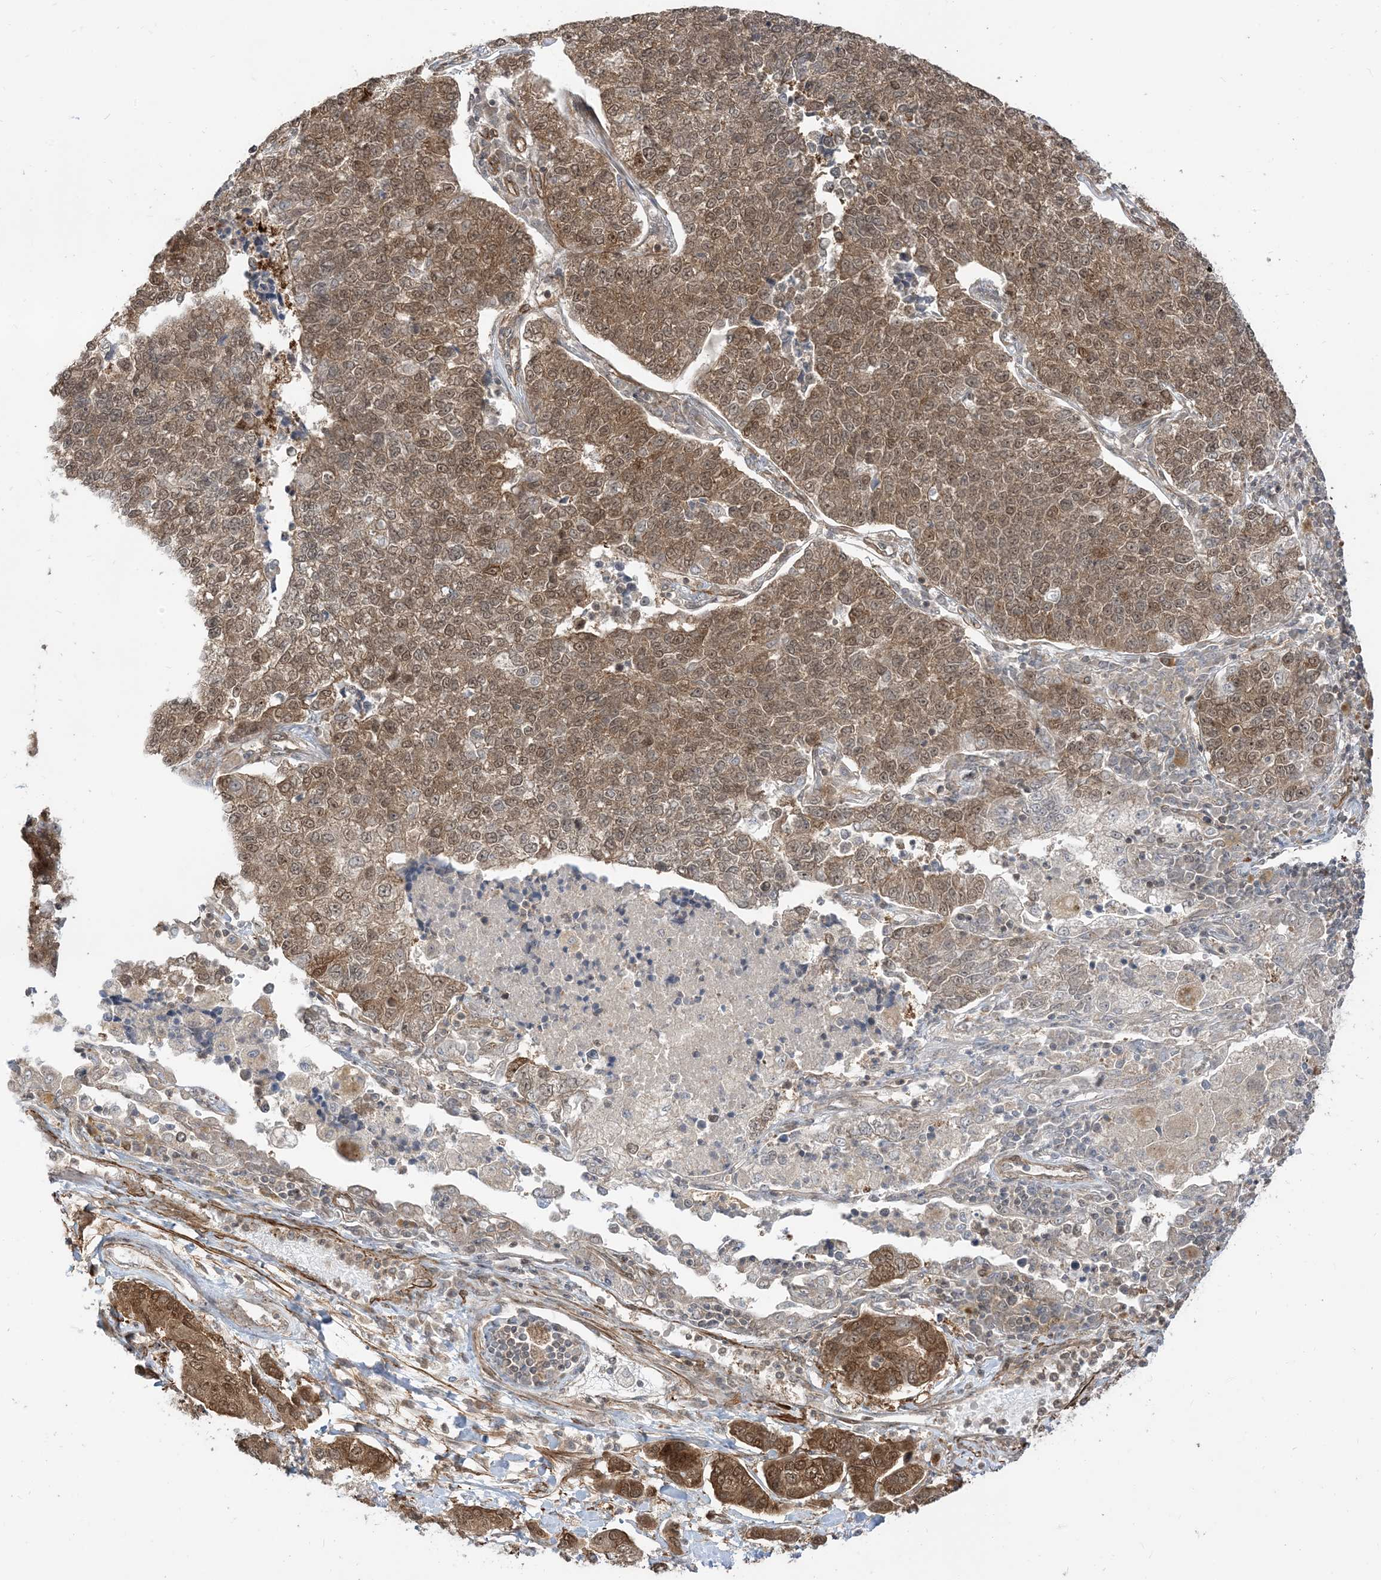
{"staining": {"intensity": "moderate", "quantity": ">75%", "location": "cytoplasmic/membranous,nuclear"}, "tissue": "lung cancer", "cell_type": "Tumor cells", "image_type": "cancer", "snomed": [{"axis": "morphology", "description": "Adenocarcinoma, NOS"}, {"axis": "topography", "description": "Lung"}], "caption": "Tumor cells demonstrate moderate cytoplasmic/membranous and nuclear positivity in approximately >75% of cells in lung adenocarcinoma. Immunohistochemistry stains the protein in brown and the nuclei are stained blue.", "gene": "TBCC", "patient": {"sex": "male", "age": 49}}